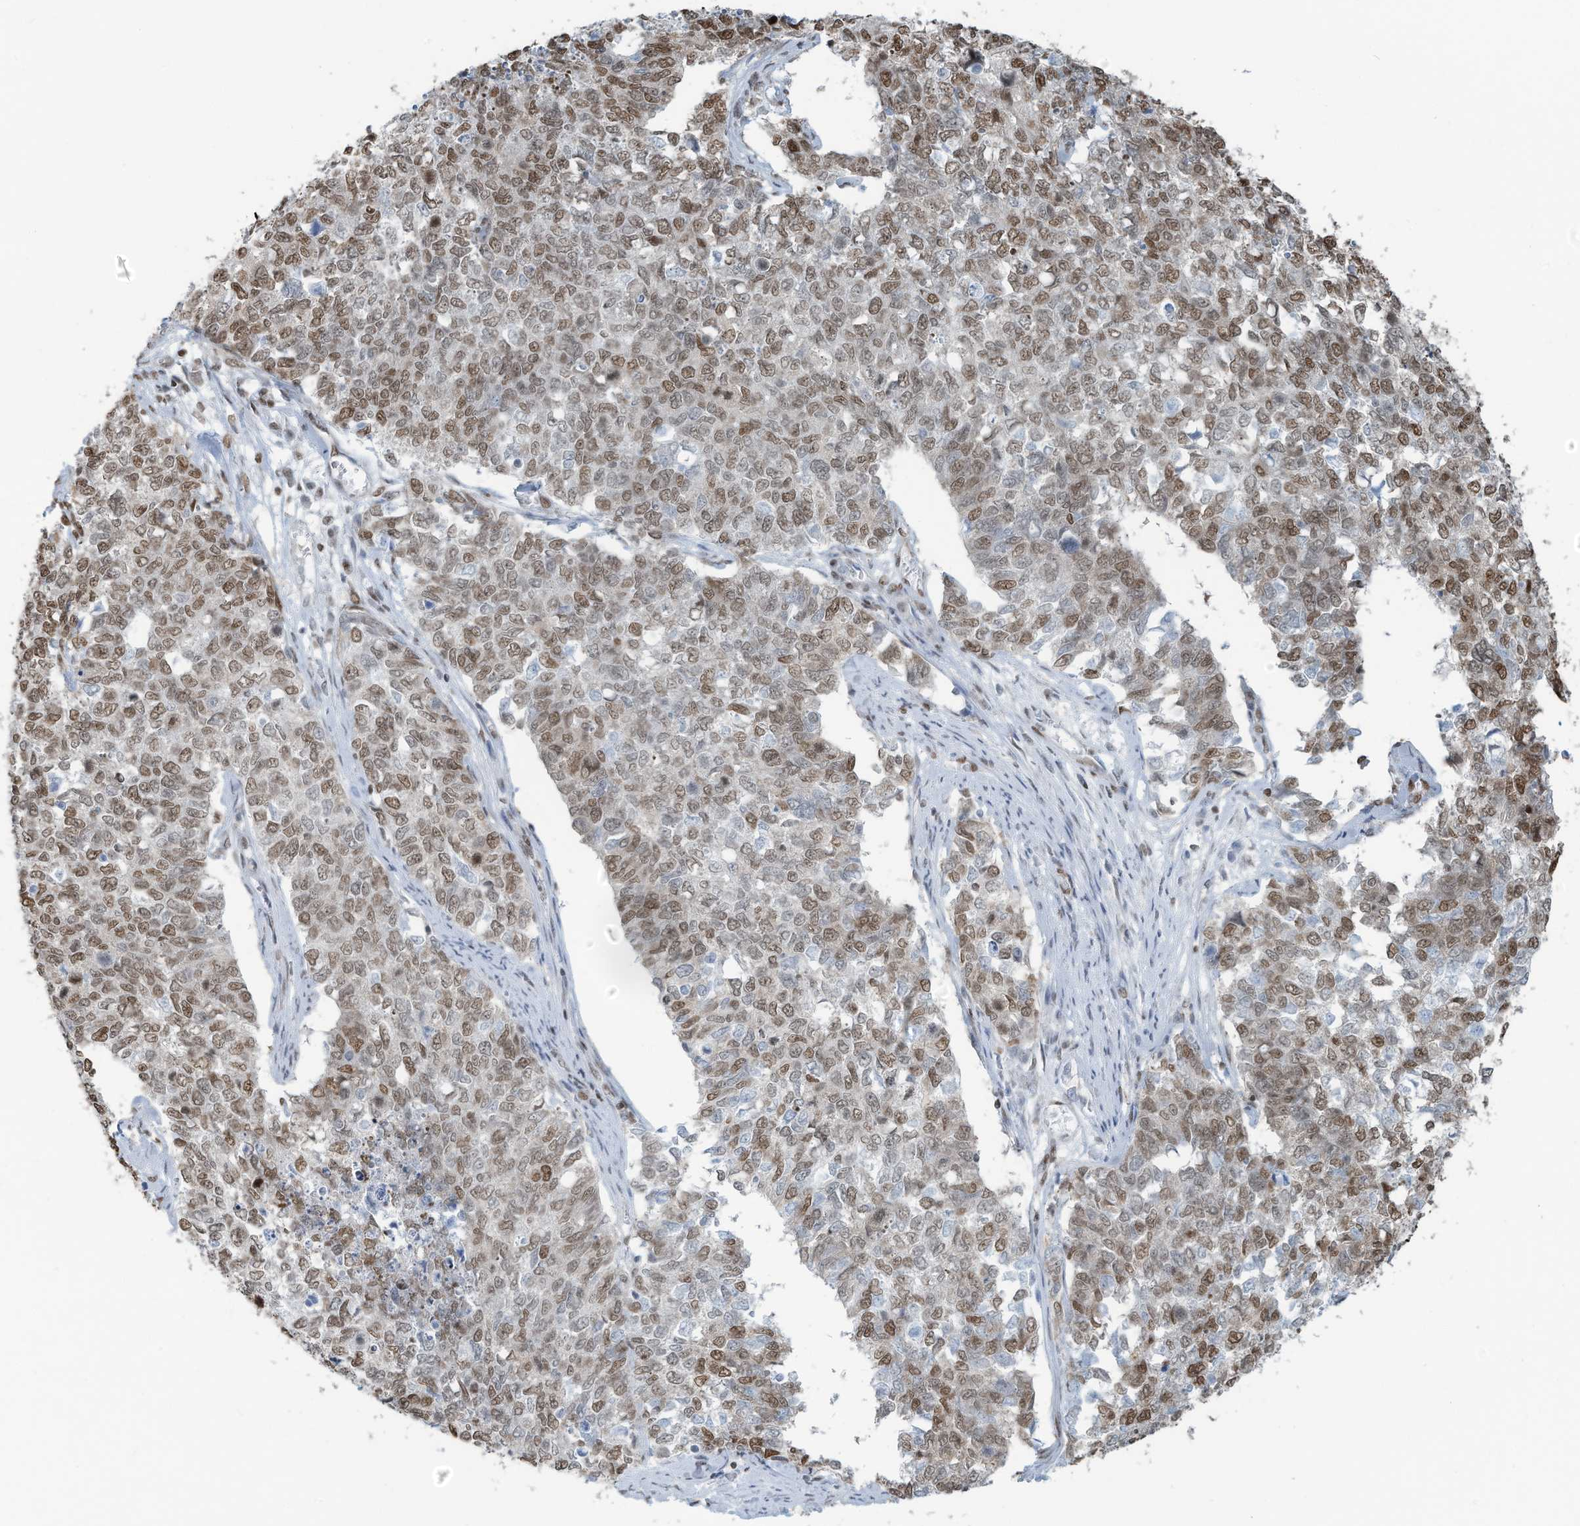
{"staining": {"intensity": "moderate", "quantity": "25%-75%", "location": "nuclear"}, "tissue": "cervical cancer", "cell_type": "Tumor cells", "image_type": "cancer", "snomed": [{"axis": "morphology", "description": "Squamous cell carcinoma, NOS"}, {"axis": "topography", "description": "Cervix"}], "caption": "This is a photomicrograph of immunohistochemistry staining of cervical squamous cell carcinoma, which shows moderate staining in the nuclear of tumor cells.", "gene": "SARNP", "patient": {"sex": "female", "age": 63}}